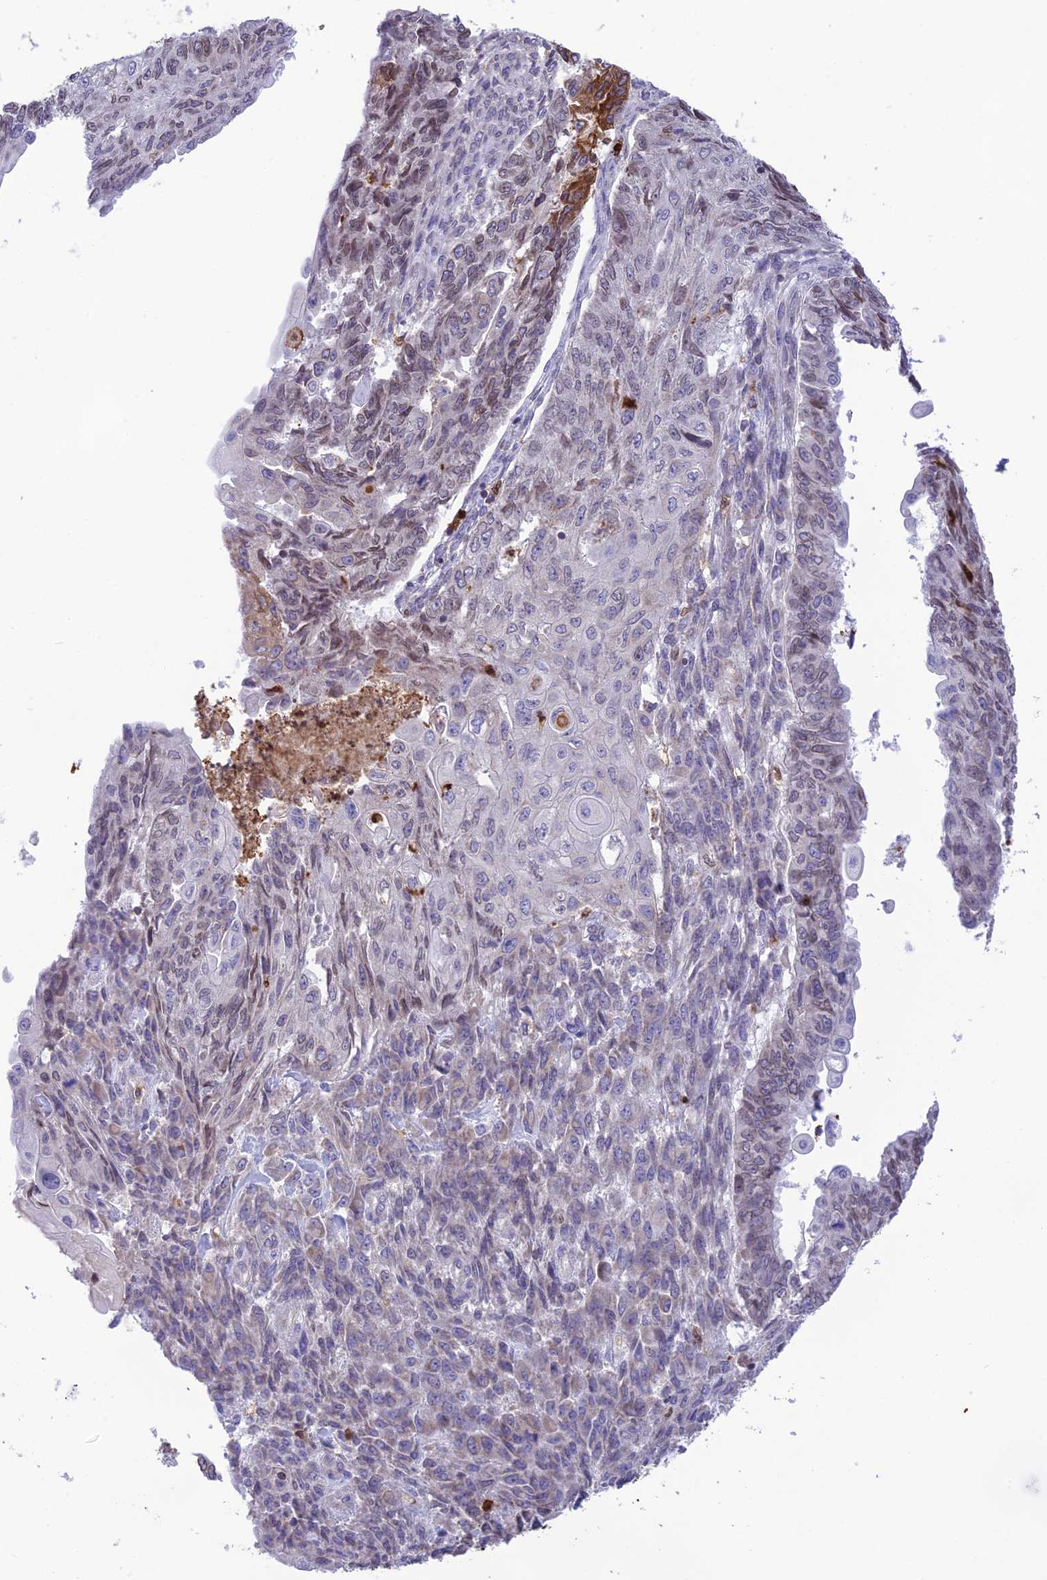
{"staining": {"intensity": "weak", "quantity": "<25%", "location": "cytoplasmic/membranous,nuclear"}, "tissue": "endometrial cancer", "cell_type": "Tumor cells", "image_type": "cancer", "snomed": [{"axis": "morphology", "description": "Adenocarcinoma, NOS"}, {"axis": "topography", "description": "Endometrium"}], "caption": "High power microscopy photomicrograph of an immunohistochemistry histopathology image of endometrial cancer, revealing no significant expression in tumor cells.", "gene": "PKHD1L1", "patient": {"sex": "female", "age": 32}}